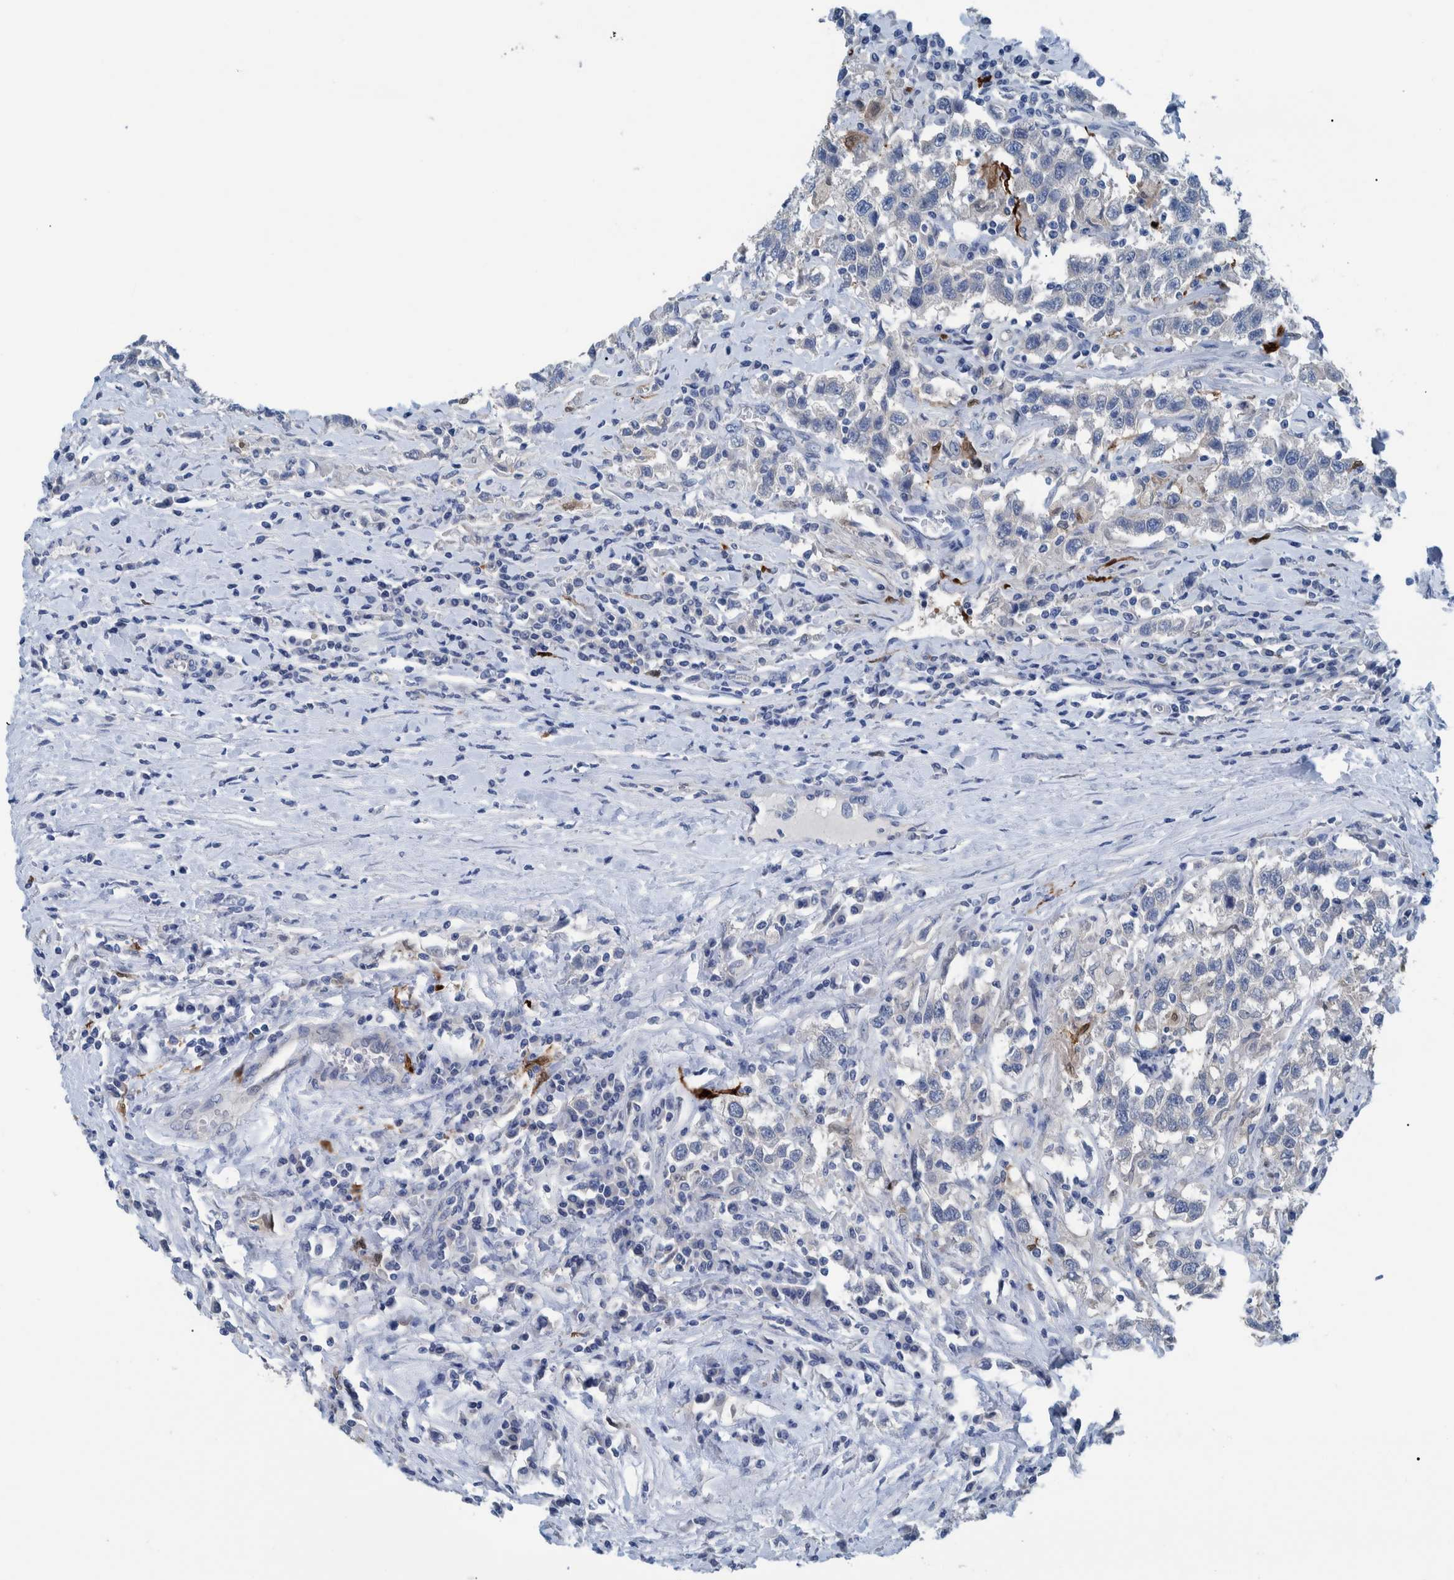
{"staining": {"intensity": "negative", "quantity": "none", "location": "none"}, "tissue": "testis cancer", "cell_type": "Tumor cells", "image_type": "cancer", "snomed": [{"axis": "morphology", "description": "Seminoma, NOS"}, {"axis": "topography", "description": "Testis"}], "caption": "This is an immunohistochemistry photomicrograph of testis seminoma. There is no expression in tumor cells.", "gene": "IDO1", "patient": {"sex": "male", "age": 41}}